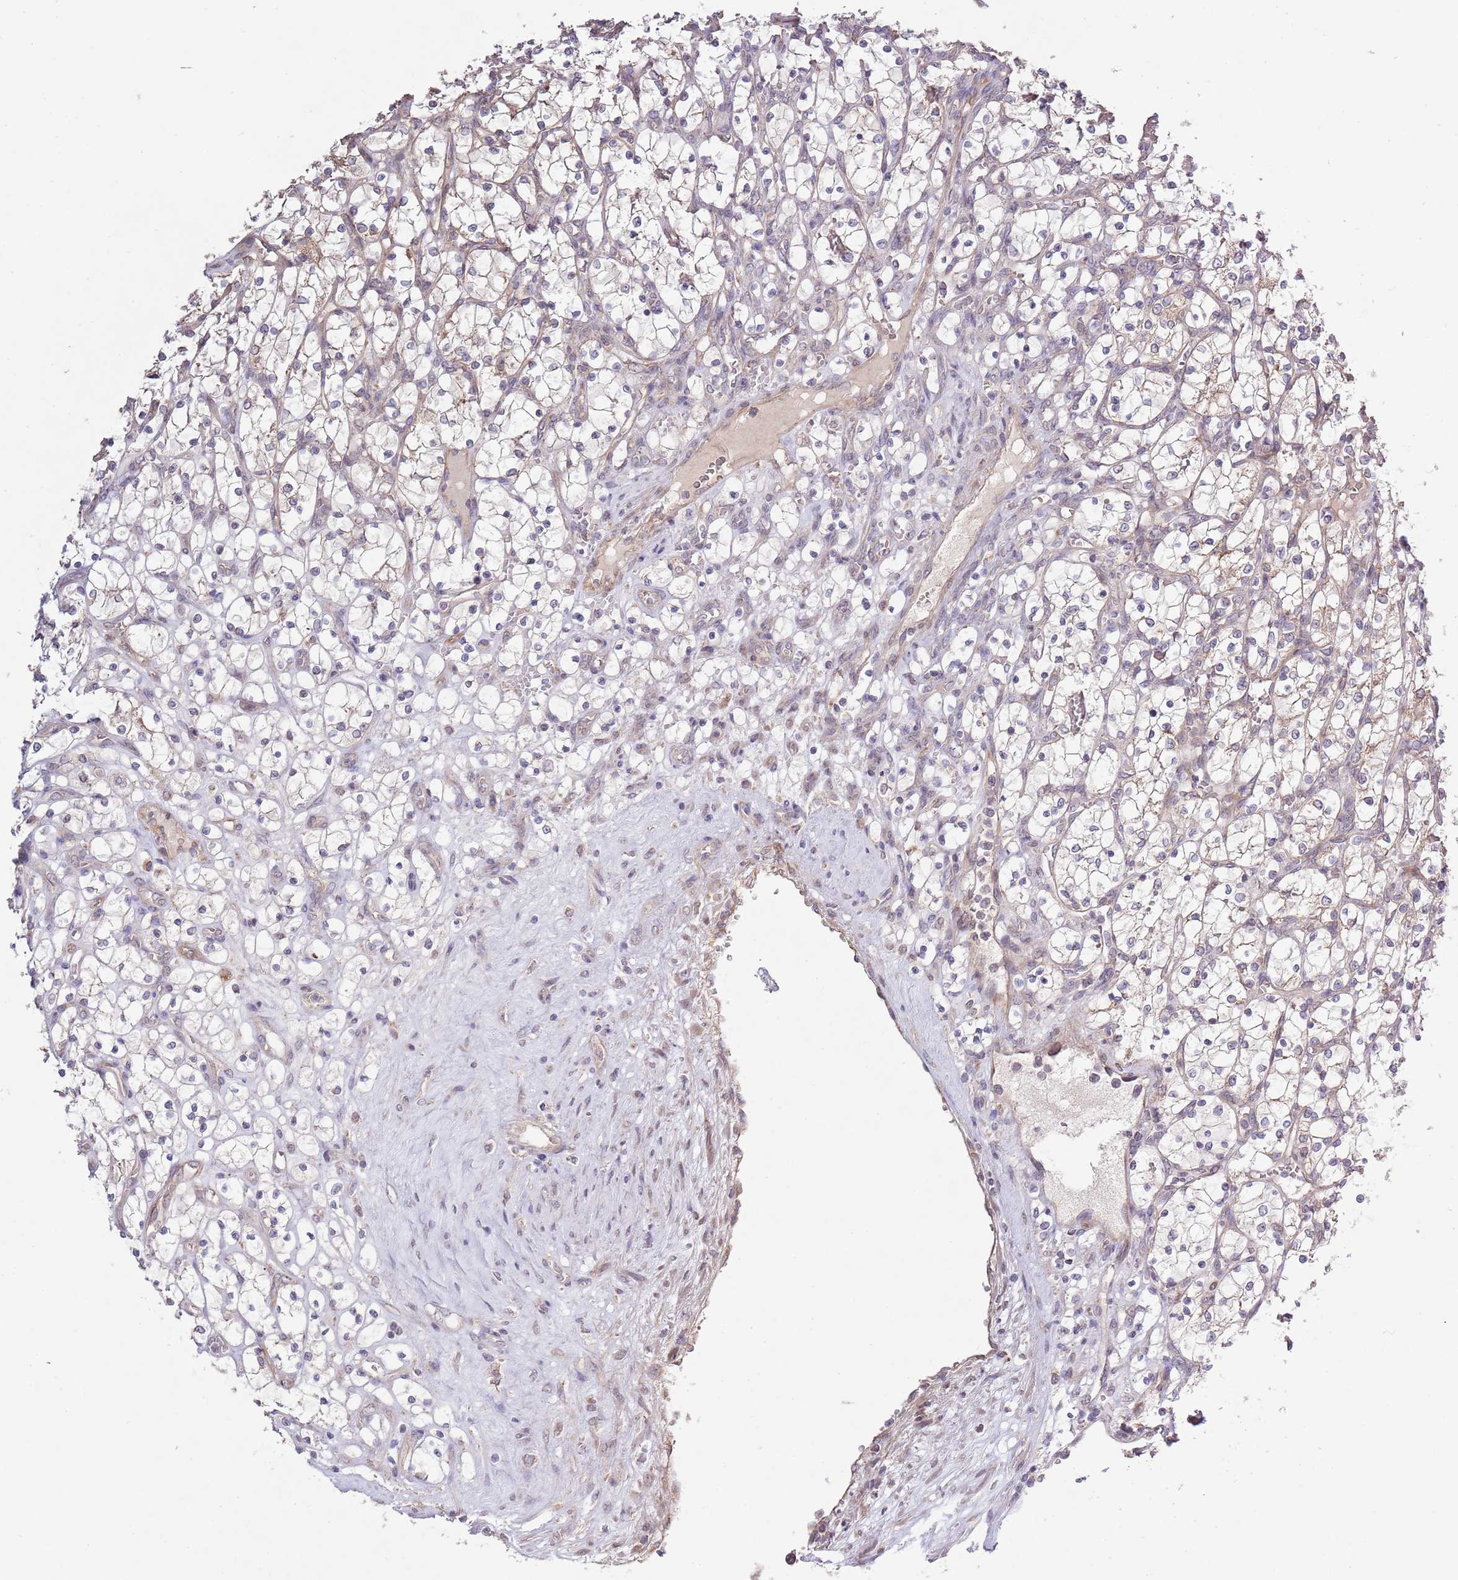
{"staining": {"intensity": "weak", "quantity": "25%-75%", "location": "cytoplasmic/membranous"}, "tissue": "renal cancer", "cell_type": "Tumor cells", "image_type": "cancer", "snomed": [{"axis": "morphology", "description": "Adenocarcinoma, NOS"}, {"axis": "topography", "description": "Kidney"}], "caption": "Adenocarcinoma (renal) stained with a brown dye demonstrates weak cytoplasmic/membranous positive positivity in about 25%-75% of tumor cells.", "gene": "IVD", "patient": {"sex": "female", "age": 69}}